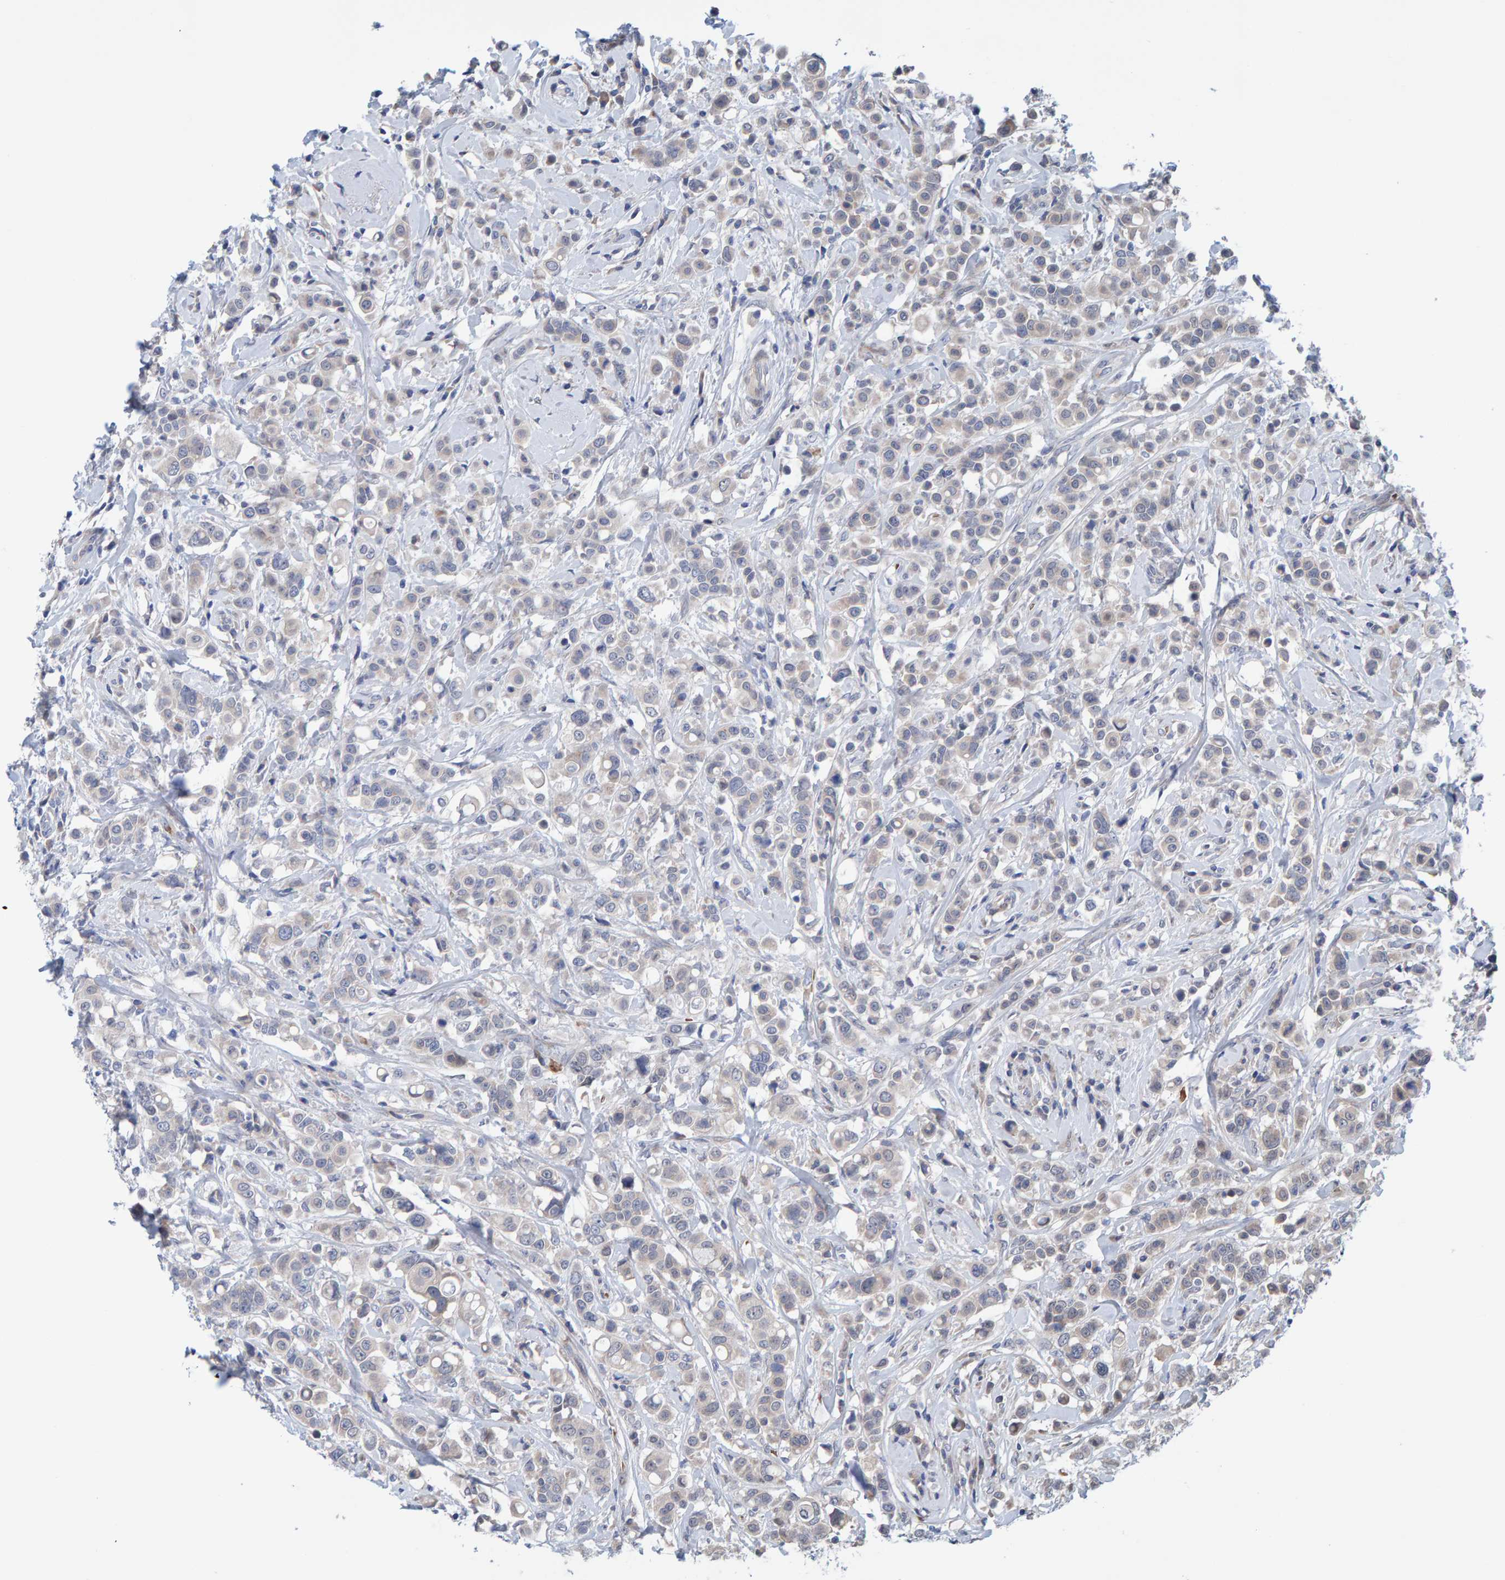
{"staining": {"intensity": "weak", "quantity": "<25%", "location": "cytoplasmic/membranous"}, "tissue": "breast cancer", "cell_type": "Tumor cells", "image_type": "cancer", "snomed": [{"axis": "morphology", "description": "Duct carcinoma"}, {"axis": "topography", "description": "Breast"}], "caption": "Infiltrating ductal carcinoma (breast) stained for a protein using immunohistochemistry reveals no positivity tumor cells.", "gene": "MFSD6L", "patient": {"sex": "female", "age": 27}}